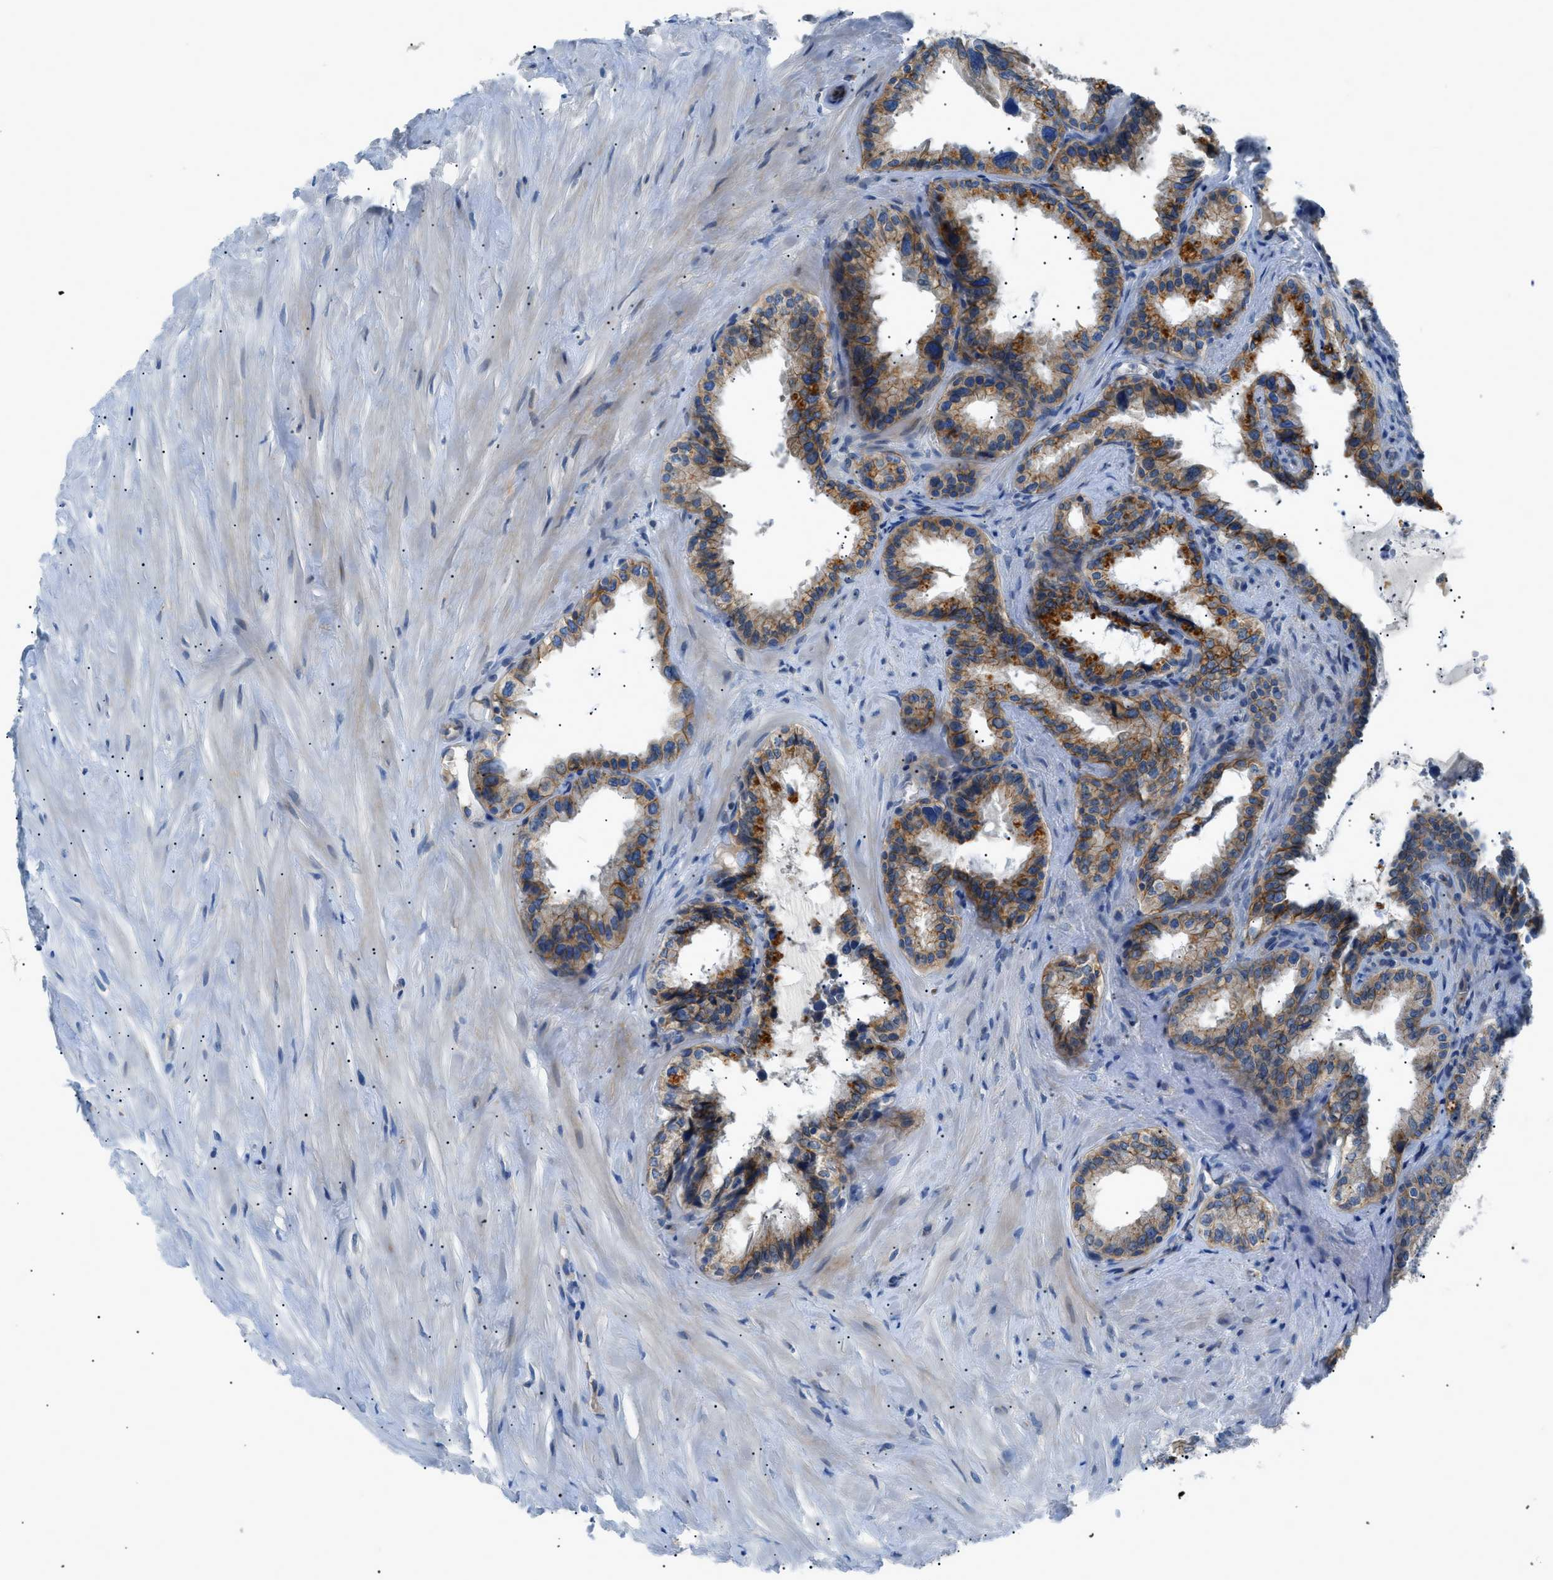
{"staining": {"intensity": "moderate", "quantity": ">75%", "location": "cytoplasmic/membranous"}, "tissue": "seminal vesicle", "cell_type": "Glandular cells", "image_type": "normal", "snomed": [{"axis": "morphology", "description": "Normal tissue, NOS"}, {"axis": "topography", "description": "Seminal veicle"}], "caption": "Immunohistochemical staining of normal seminal vesicle exhibits >75% levels of moderate cytoplasmic/membranous protein expression in approximately >75% of glandular cells.", "gene": "ZDHHC24", "patient": {"sex": "male", "age": 64}}